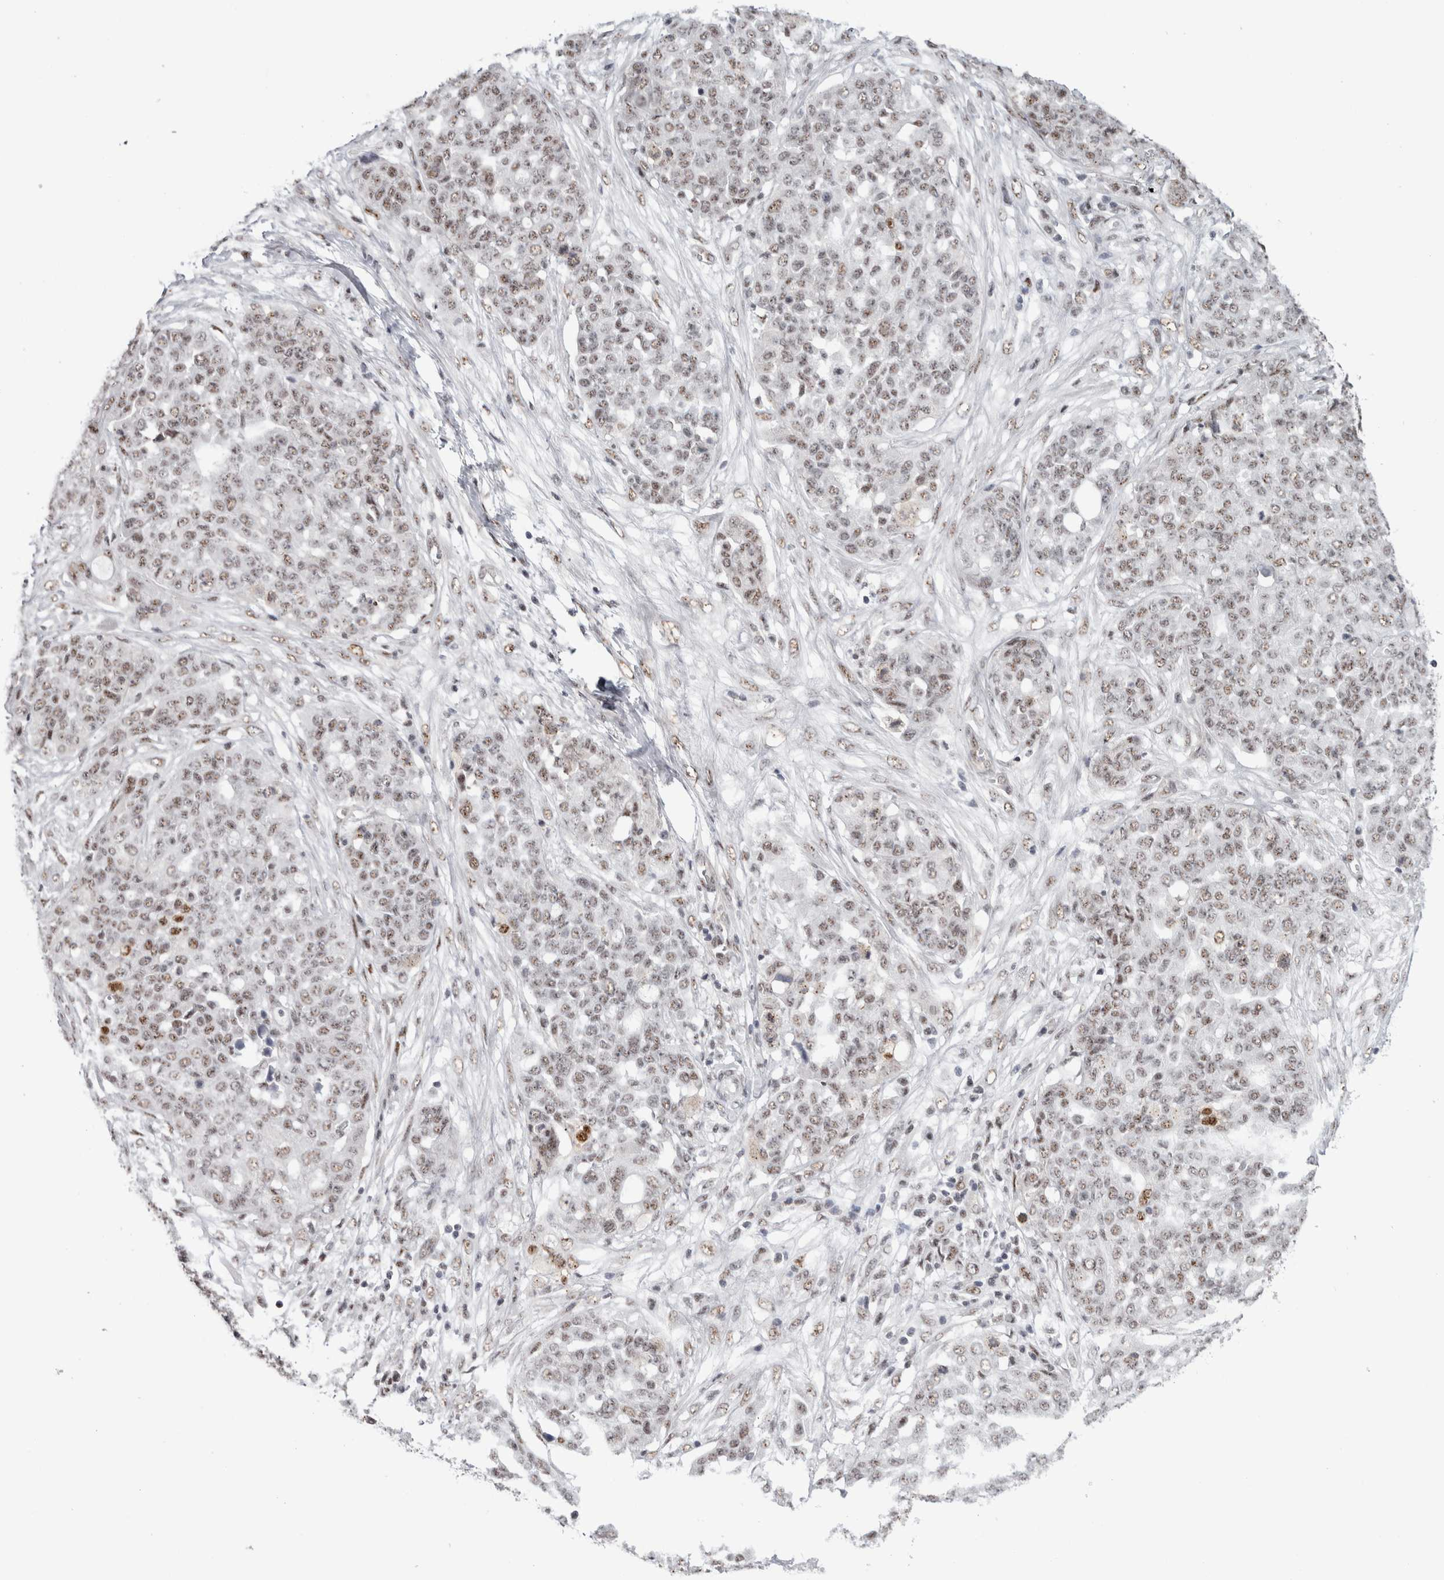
{"staining": {"intensity": "weak", "quantity": ">75%", "location": "nuclear"}, "tissue": "ovarian cancer", "cell_type": "Tumor cells", "image_type": "cancer", "snomed": [{"axis": "morphology", "description": "Cystadenocarcinoma, serous, NOS"}, {"axis": "topography", "description": "Soft tissue"}, {"axis": "topography", "description": "Ovary"}], "caption": "Immunohistochemistry photomicrograph of human ovarian cancer stained for a protein (brown), which displays low levels of weak nuclear positivity in about >75% of tumor cells.", "gene": "MKNK1", "patient": {"sex": "female", "age": 57}}